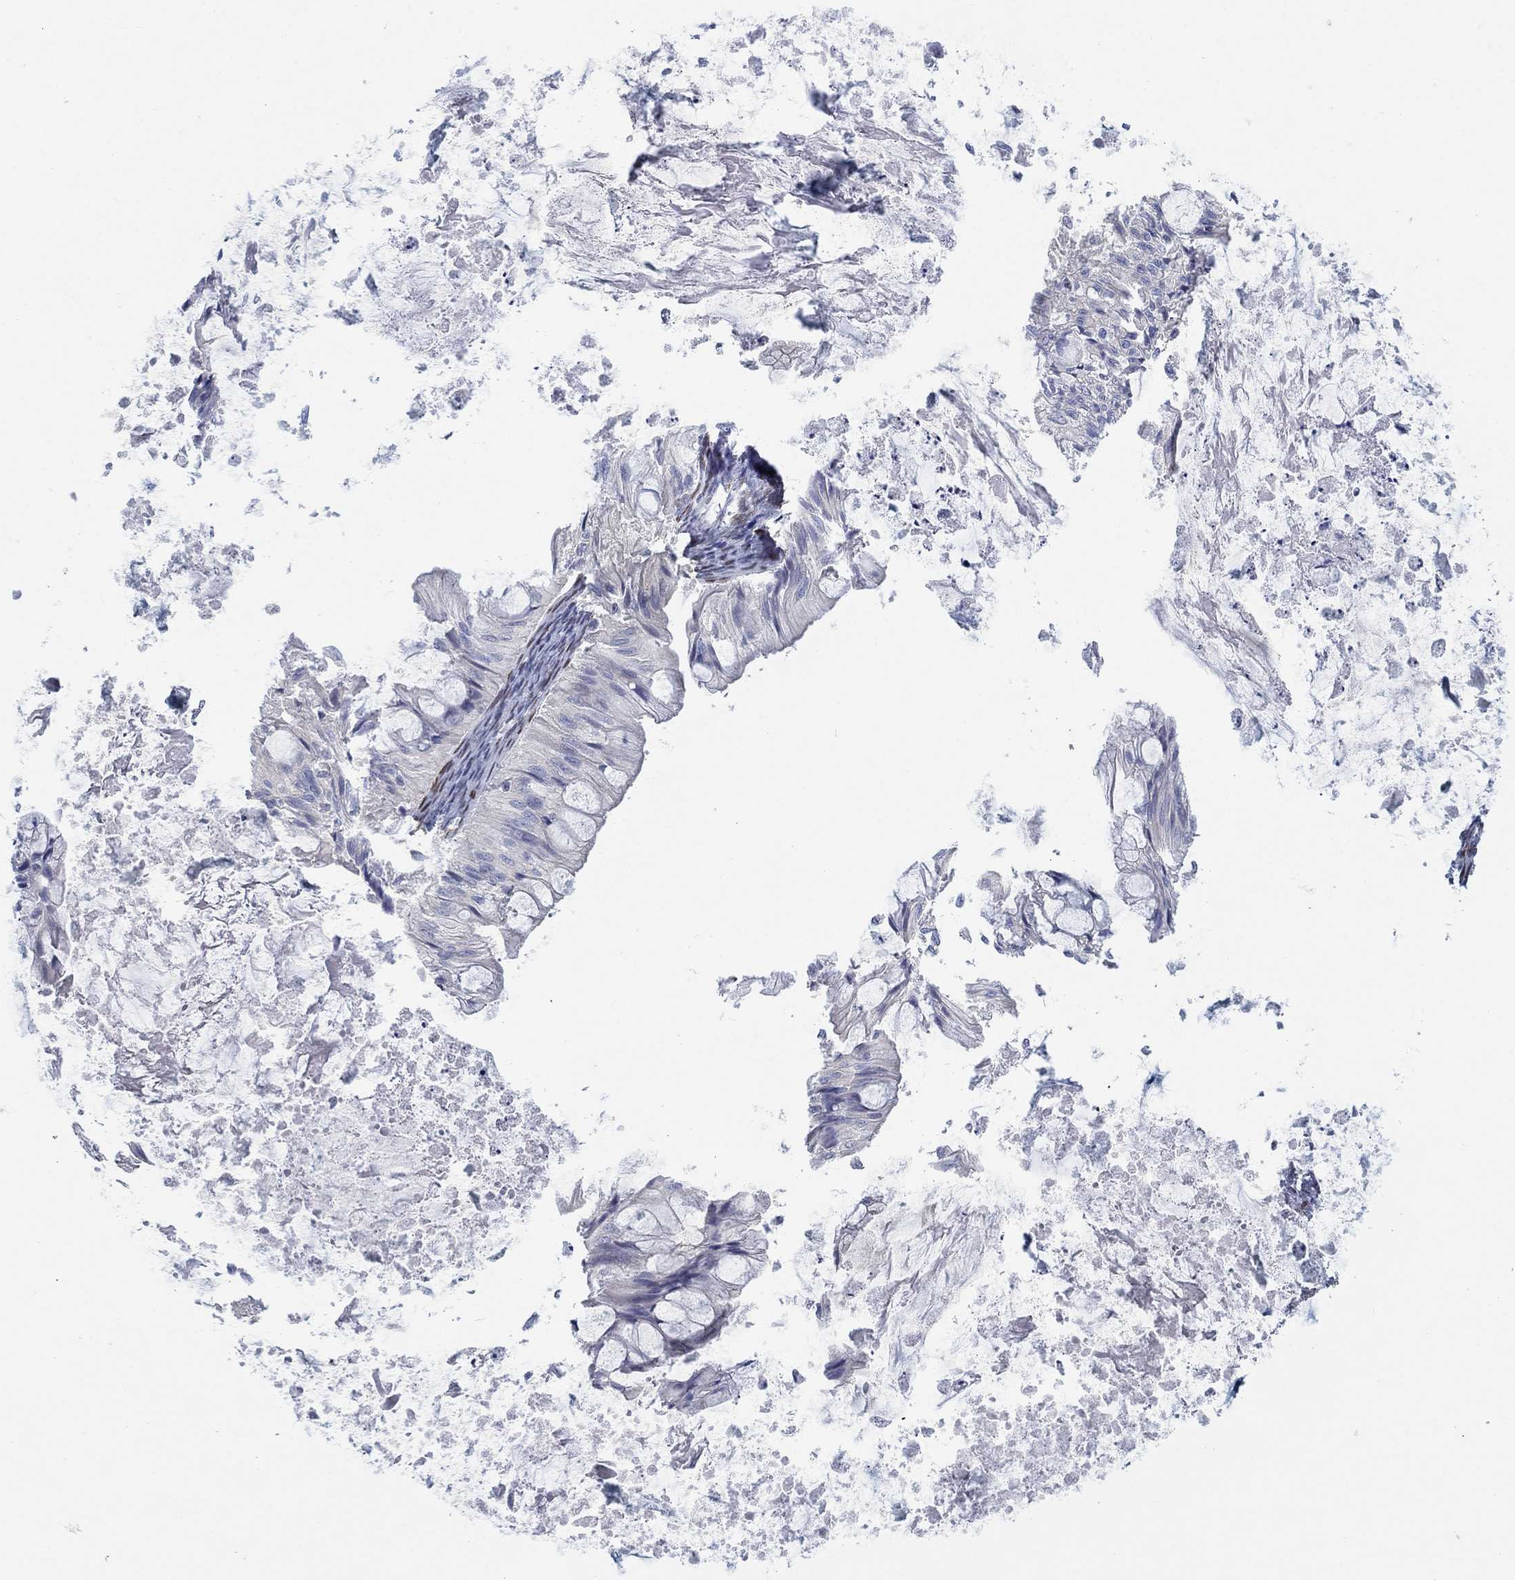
{"staining": {"intensity": "negative", "quantity": "none", "location": "none"}, "tissue": "ovarian cancer", "cell_type": "Tumor cells", "image_type": "cancer", "snomed": [{"axis": "morphology", "description": "Cystadenocarcinoma, mucinous, NOS"}, {"axis": "topography", "description": "Ovary"}], "caption": "An image of ovarian cancer (mucinous cystadenocarcinoma) stained for a protein demonstrates no brown staining in tumor cells.", "gene": "ZEB1", "patient": {"sex": "female", "age": 57}}